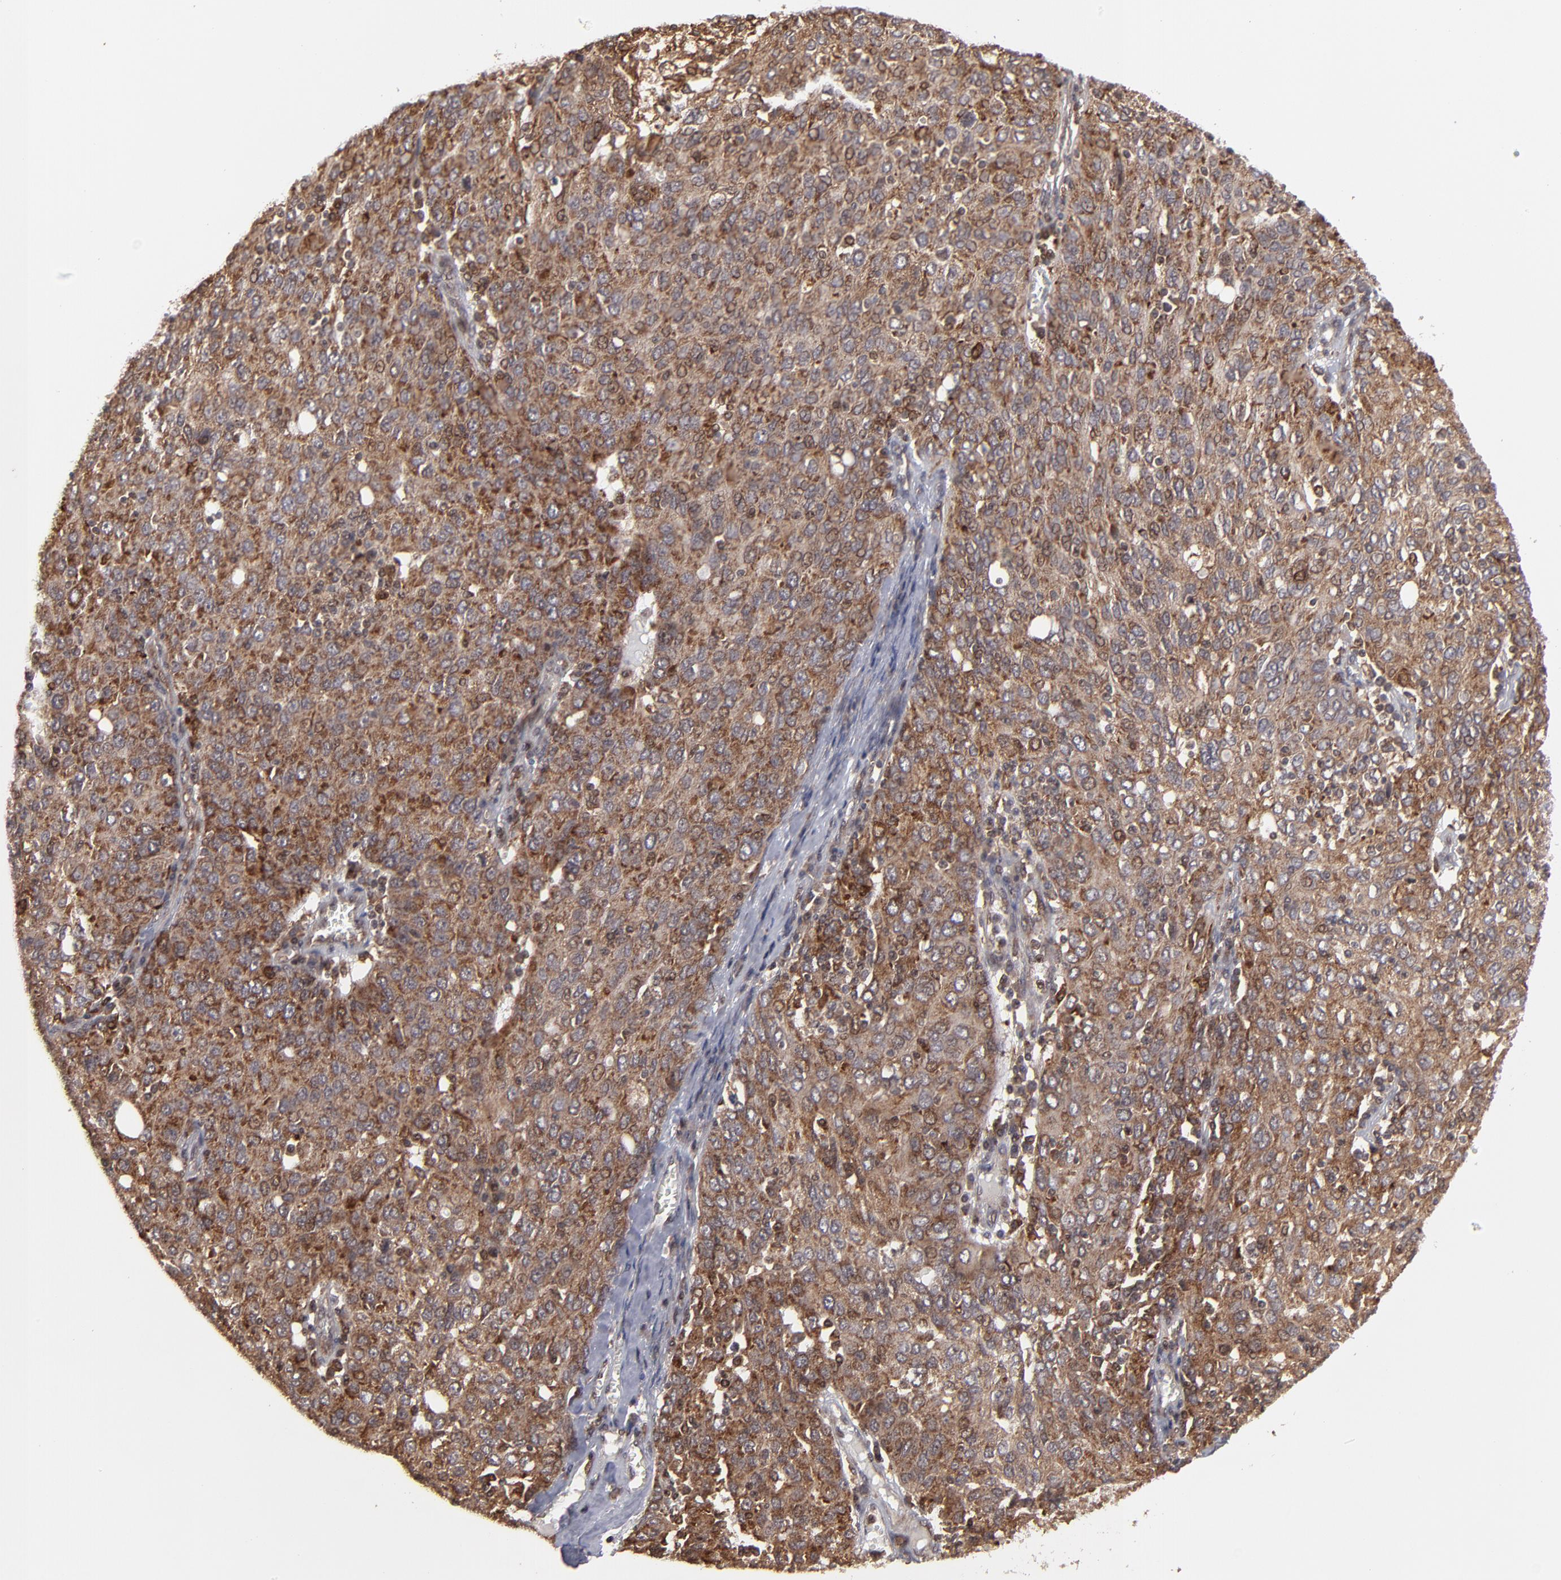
{"staining": {"intensity": "strong", "quantity": ">75%", "location": "cytoplasmic/membranous"}, "tissue": "ovarian cancer", "cell_type": "Tumor cells", "image_type": "cancer", "snomed": [{"axis": "morphology", "description": "Carcinoma, endometroid"}, {"axis": "topography", "description": "Ovary"}], "caption": "Tumor cells reveal strong cytoplasmic/membranous staining in approximately >75% of cells in endometroid carcinoma (ovarian).", "gene": "RGS6", "patient": {"sex": "female", "age": 50}}